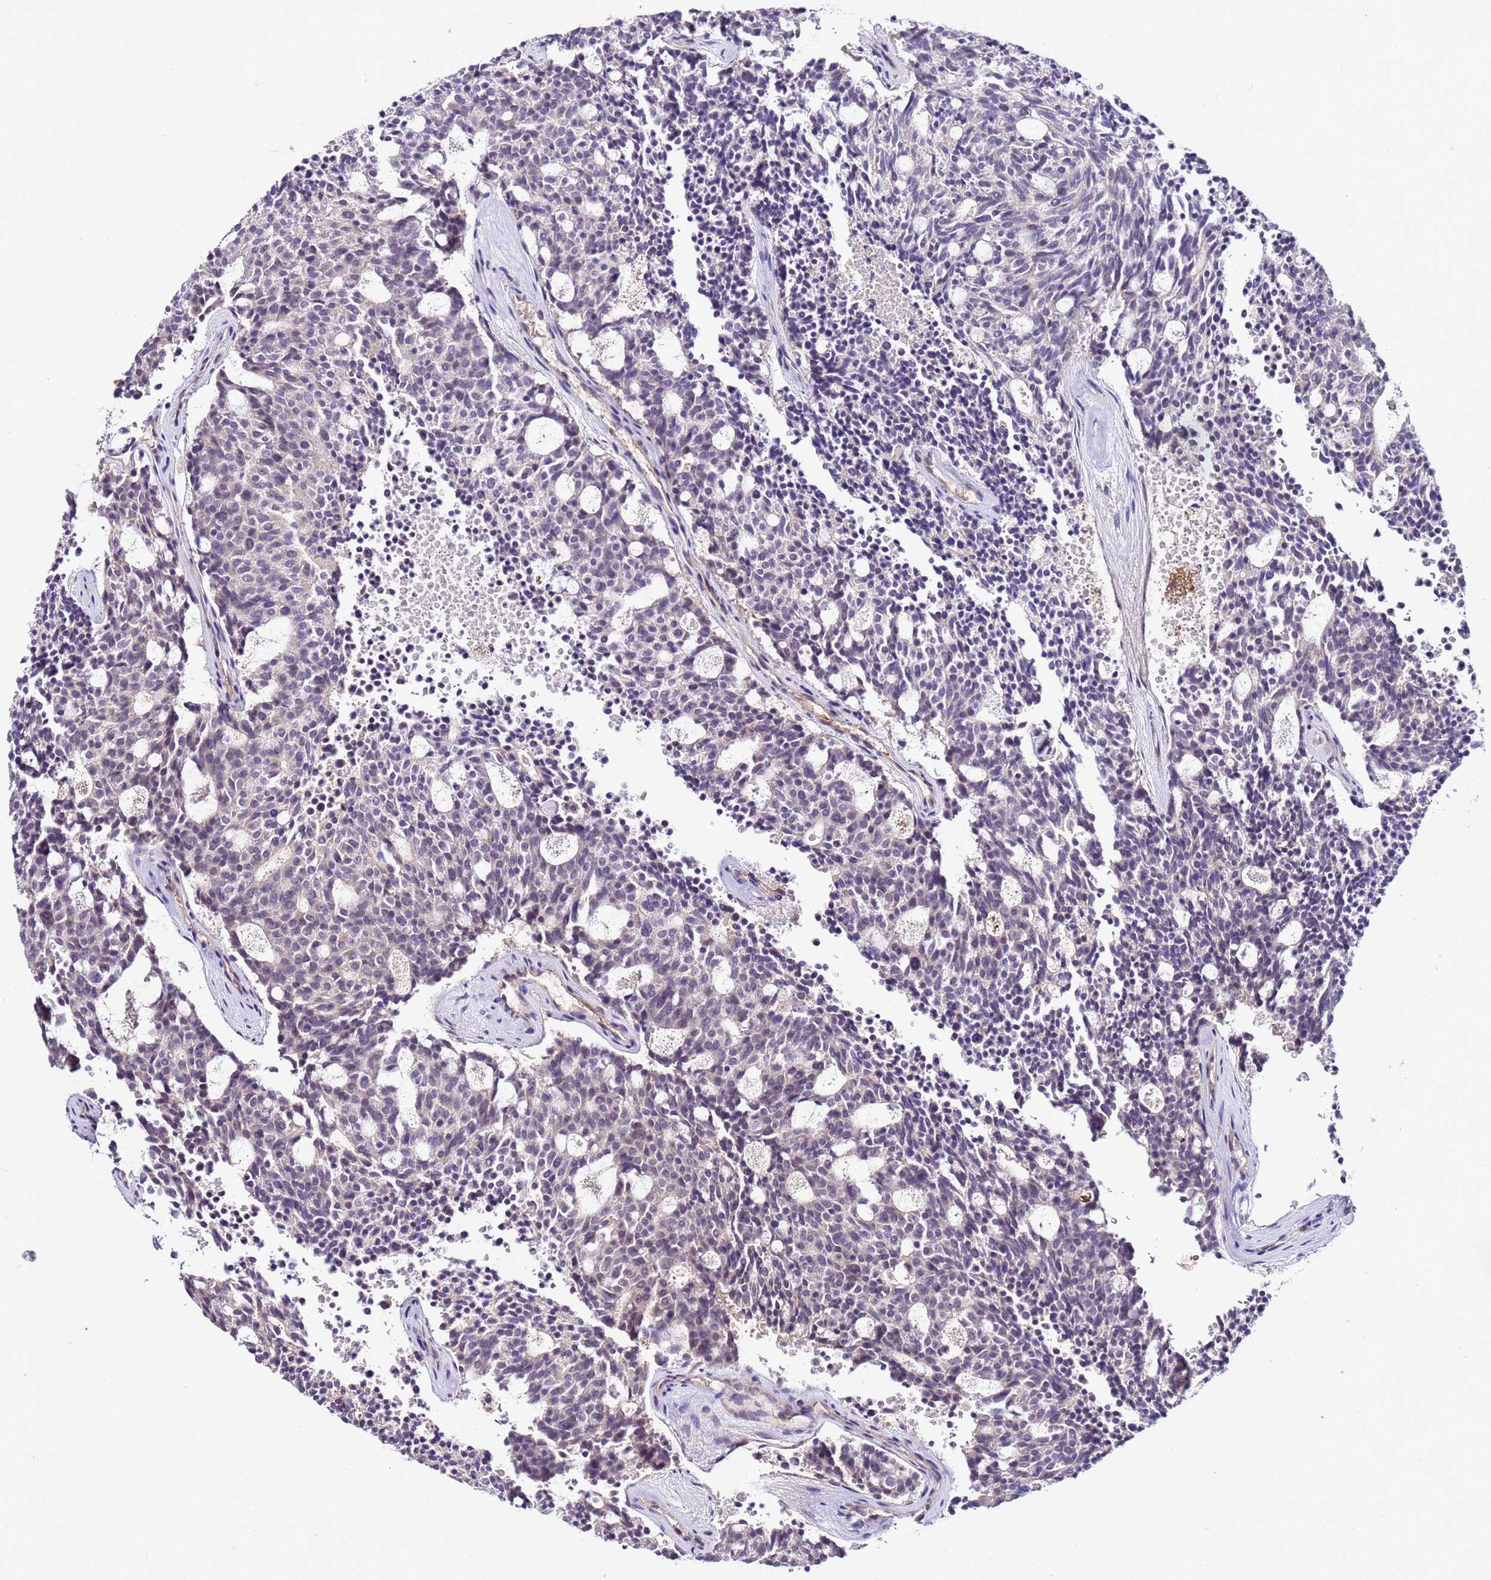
{"staining": {"intensity": "negative", "quantity": "none", "location": "none"}, "tissue": "carcinoid", "cell_type": "Tumor cells", "image_type": "cancer", "snomed": [{"axis": "morphology", "description": "Carcinoid, malignant, NOS"}, {"axis": "topography", "description": "Pancreas"}], "caption": "A micrograph of carcinoid (malignant) stained for a protein exhibits no brown staining in tumor cells.", "gene": "GSPT2", "patient": {"sex": "female", "age": 54}}